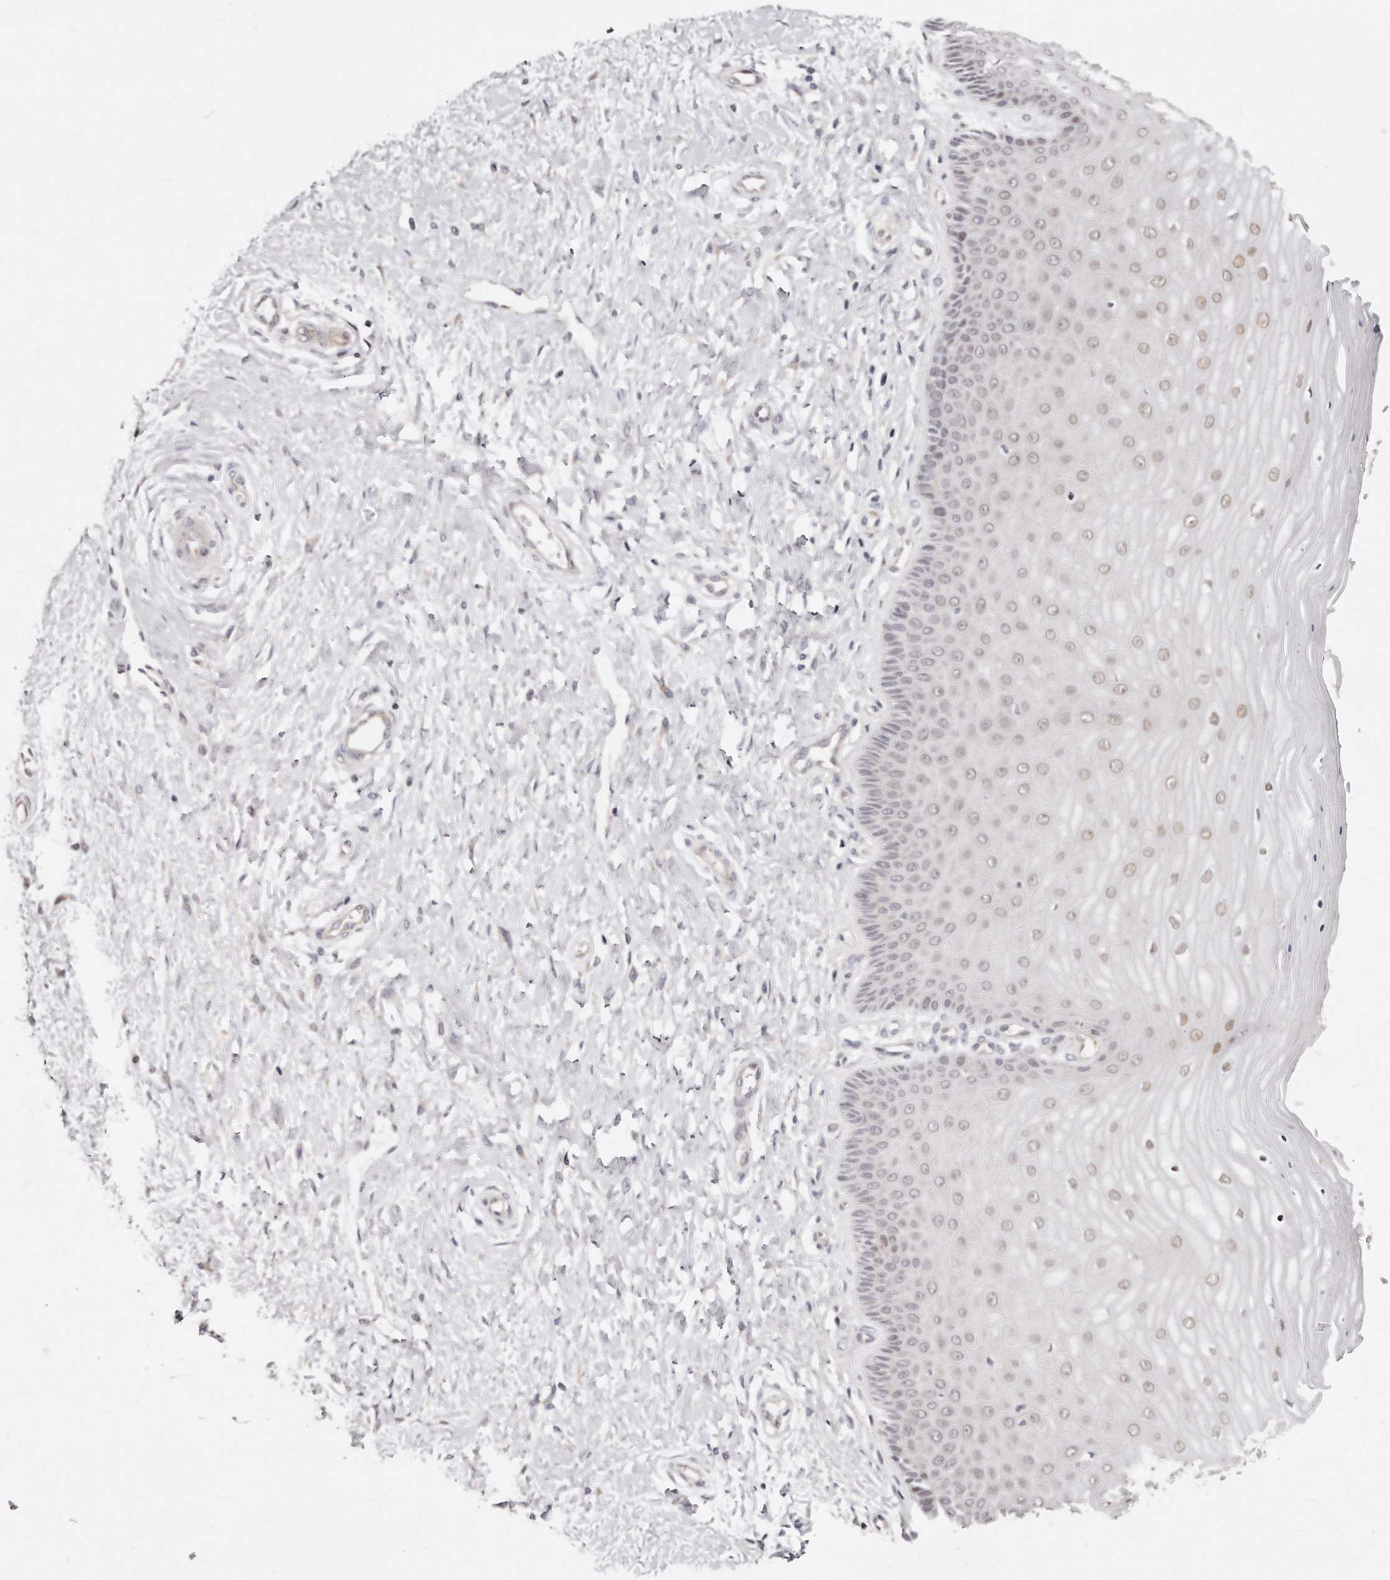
{"staining": {"intensity": "weak", "quantity": "<25%", "location": "cytoplasmic/membranous"}, "tissue": "cervix", "cell_type": "Glandular cells", "image_type": "normal", "snomed": [{"axis": "morphology", "description": "Normal tissue, NOS"}, {"axis": "topography", "description": "Cervix"}], "caption": "A histopathology image of human cervix is negative for staining in glandular cells. The staining was performed using DAB to visualize the protein expression in brown, while the nuclei were stained in blue with hematoxylin (Magnification: 20x).", "gene": "CASZ1", "patient": {"sex": "female", "age": 55}}